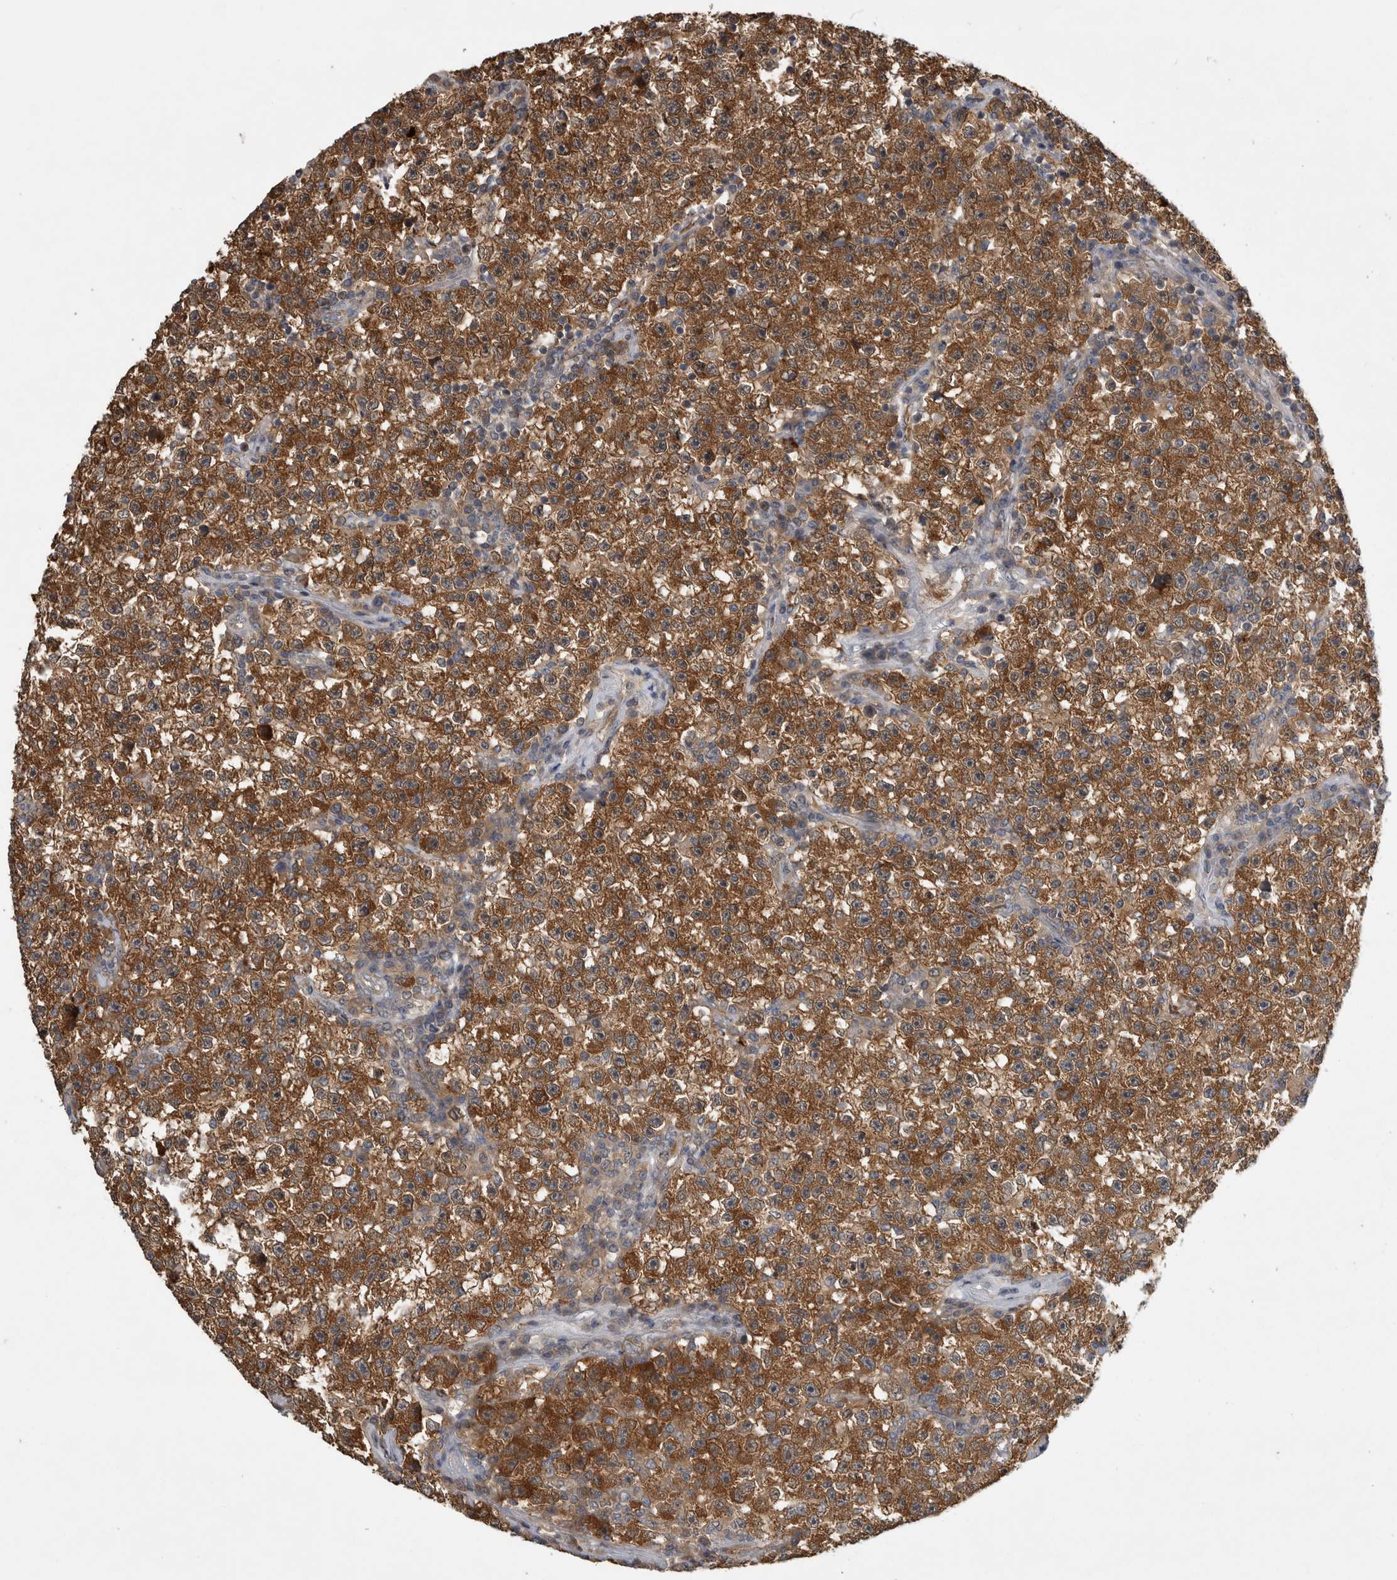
{"staining": {"intensity": "strong", "quantity": ">75%", "location": "cytoplasmic/membranous"}, "tissue": "testis cancer", "cell_type": "Tumor cells", "image_type": "cancer", "snomed": [{"axis": "morphology", "description": "Seminoma, NOS"}, {"axis": "topography", "description": "Testis"}], "caption": "Immunohistochemistry micrograph of testis cancer (seminoma) stained for a protein (brown), which shows high levels of strong cytoplasmic/membranous staining in approximately >75% of tumor cells.", "gene": "TRMT61B", "patient": {"sex": "male", "age": 22}}